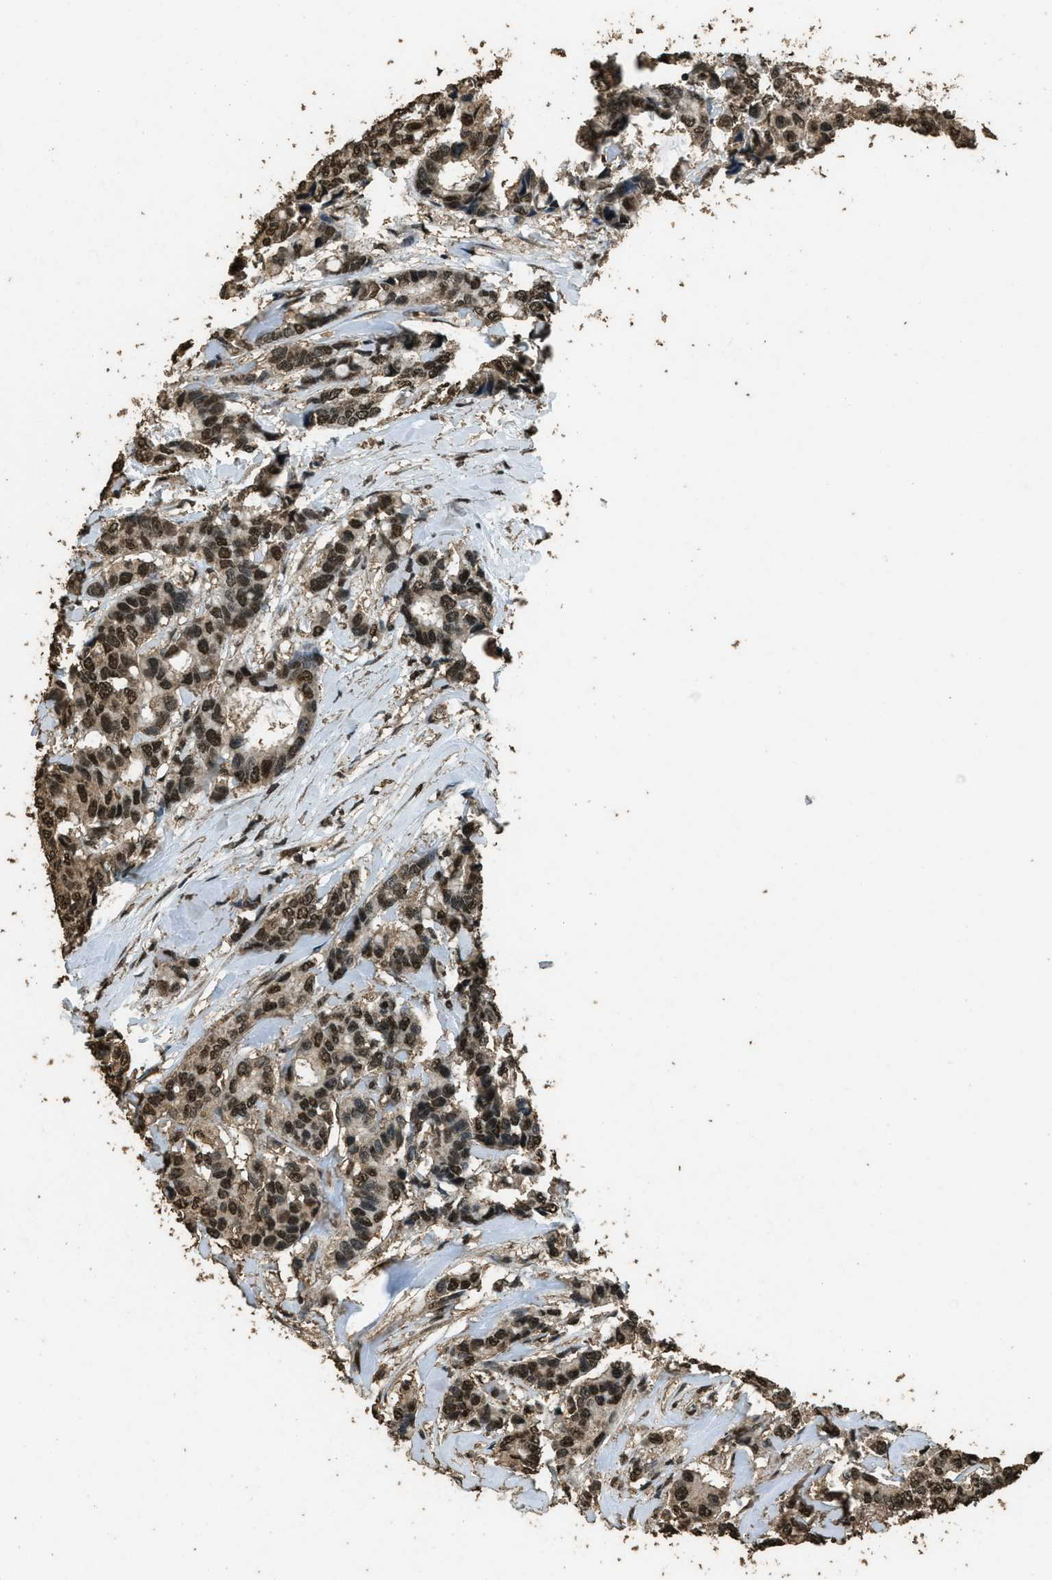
{"staining": {"intensity": "moderate", "quantity": ">75%", "location": "nuclear"}, "tissue": "breast cancer", "cell_type": "Tumor cells", "image_type": "cancer", "snomed": [{"axis": "morphology", "description": "Duct carcinoma"}, {"axis": "topography", "description": "Breast"}], "caption": "Invasive ductal carcinoma (breast) was stained to show a protein in brown. There is medium levels of moderate nuclear positivity in approximately >75% of tumor cells.", "gene": "MYB", "patient": {"sex": "female", "age": 87}}